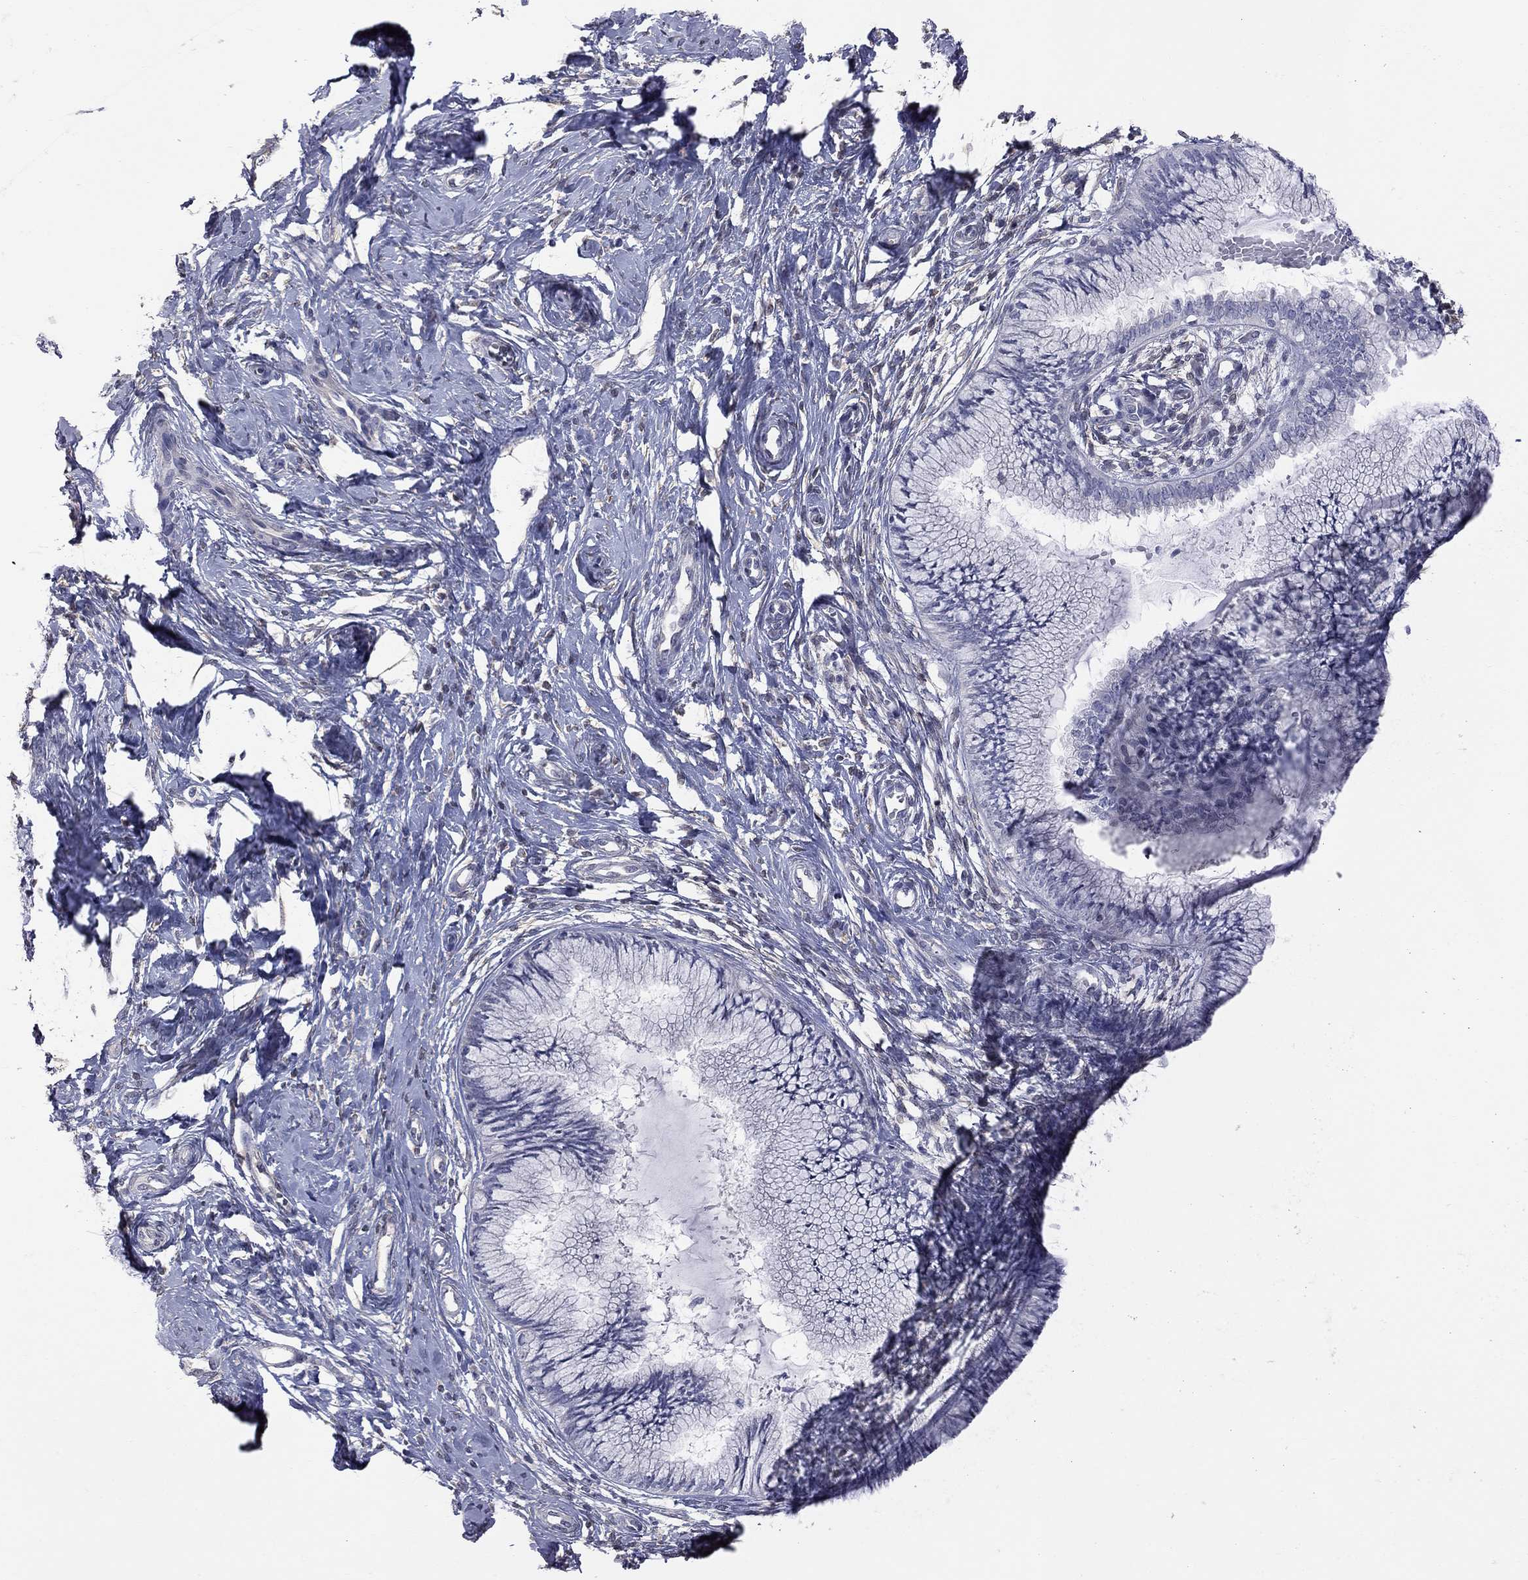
{"staining": {"intensity": "negative", "quantity": "none", "location": "none"}, "tissue": "cervical cancer", "cell_type": "Tumor cells", "image_type": "cancer", "snomed": [{"axis": "morphology", "description": "Normal tissue, NOS"}, {"axis": "morphology", "description": "Squamous cell carcinoma, NOS"}, {"axis": "topography", "description": "Cervix"}], "caption": "Cervical squamous cell carcinoma stained for a protein using immunohistochemistry (IHC) shows no staining tumor cells.", "gene": "HYLS1", "patient": {"sex": "female", "age": 39}}